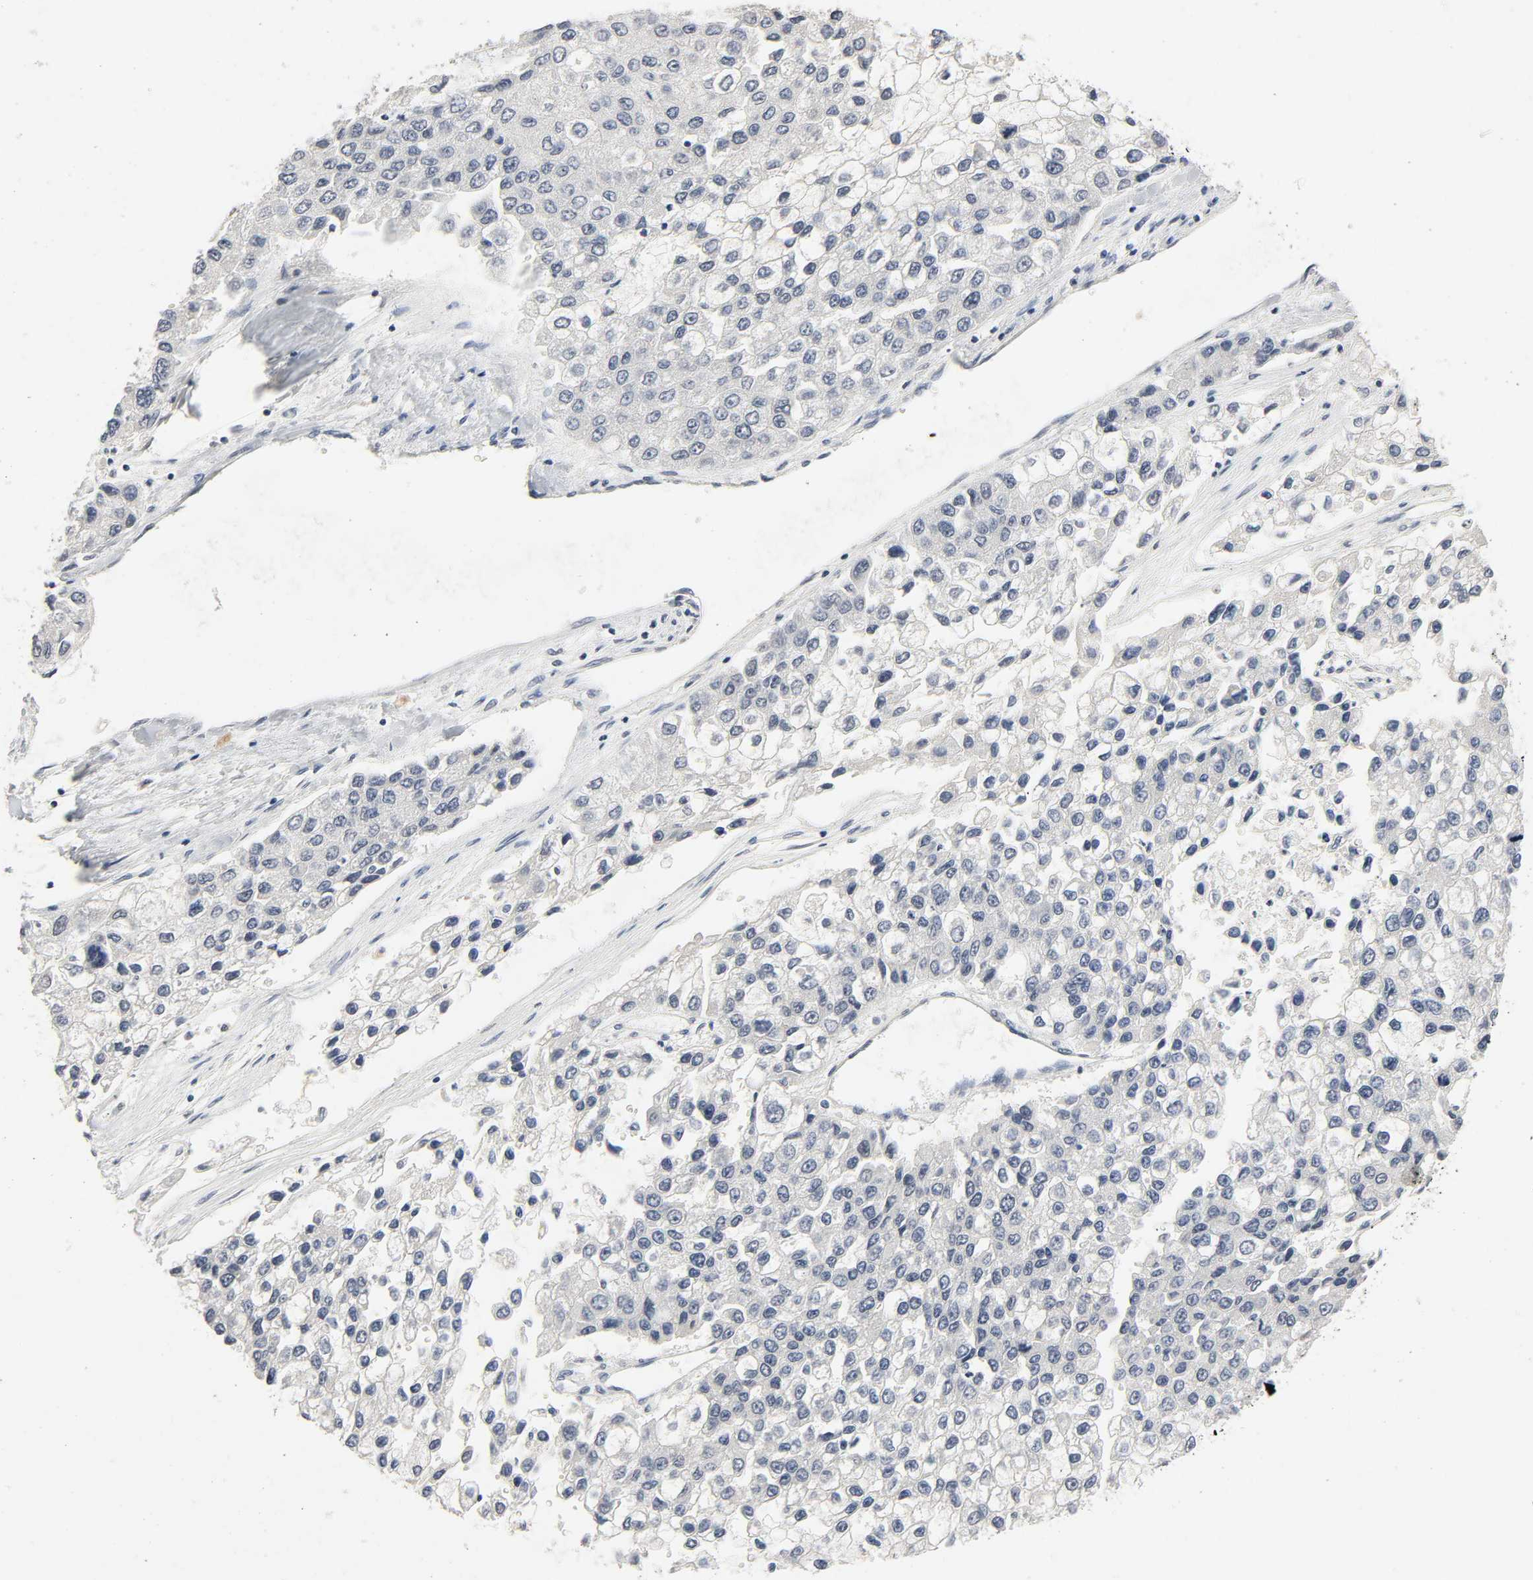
{"staining": {"intensity": "negative", "quantity": "none", "location": "none"}, "tissue": "liver cancer", "cell_type": "Tumor cells", "image_type": "cancer", "snomed": [{"axis": "morphology", "description": "Carcinoma, Hepatocellular, NOS"}, {"axis": "topography", "description": "Liver"}], "caption": "Immunohistochemistry (IHC) of human liver cancer displays no expression in tumor cells.", "gene": "MAPKAPK5", "patient": {"sex": "female", "age": 66}}